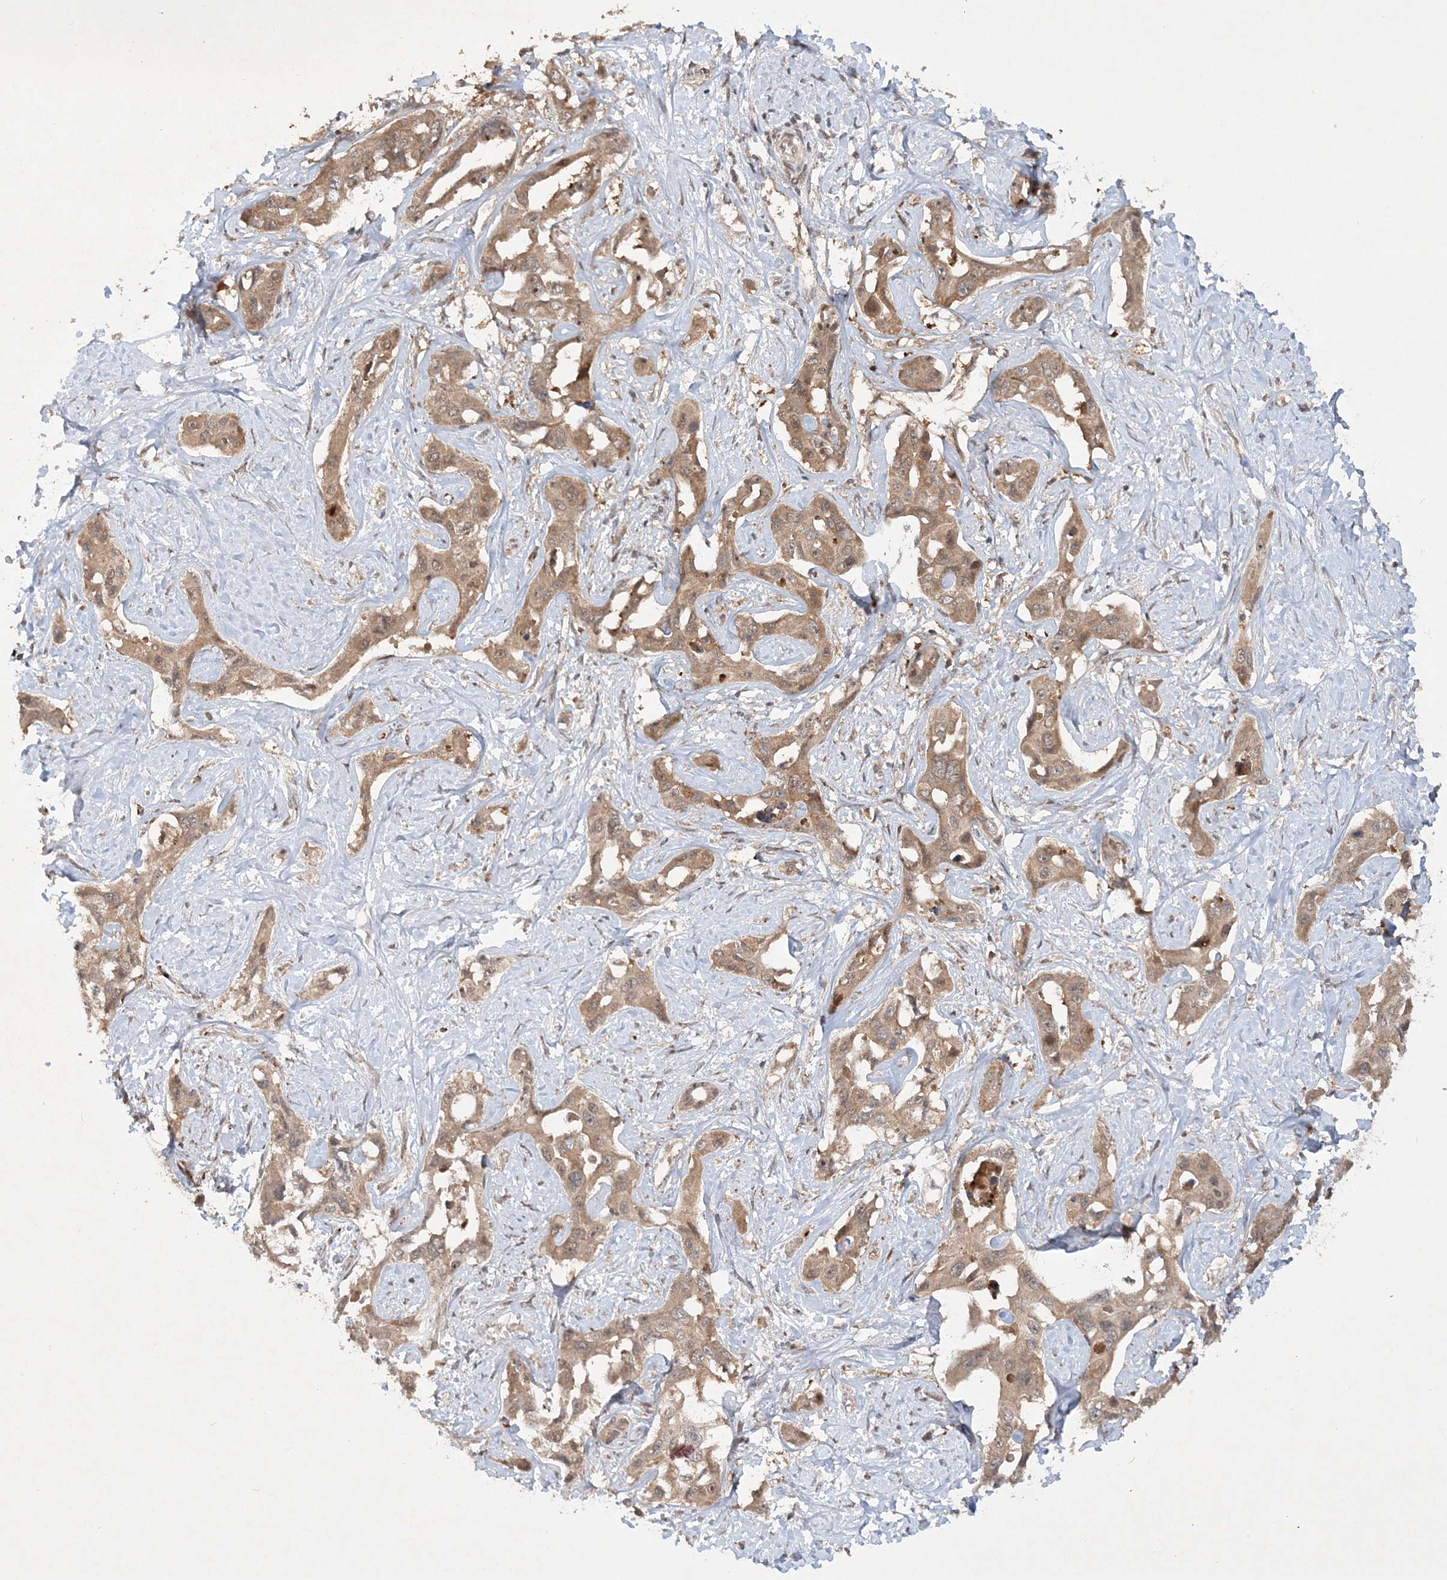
{"staining": {"intensity": "moderate", "quantity": ">75%", "location": "cytoplasmic/membranous"}, "tissue": "liver cancer", "cell_type": "Tumor cells", "image_type": "cancer", "snomed": [{"axis": "morphology", "description": "Cholangiocarcinoma"}, {"axis": "topography", "description": "Liver"}], "caption": "Immunohistochemistry (DAB) staining of cholangiocarcinoma (liver) shows moderate cytoplasmic/membranous protein expression in about >75% of tumor cells.", "gene": "UBR3", "patient": {"sex": "male", "age": 59}}